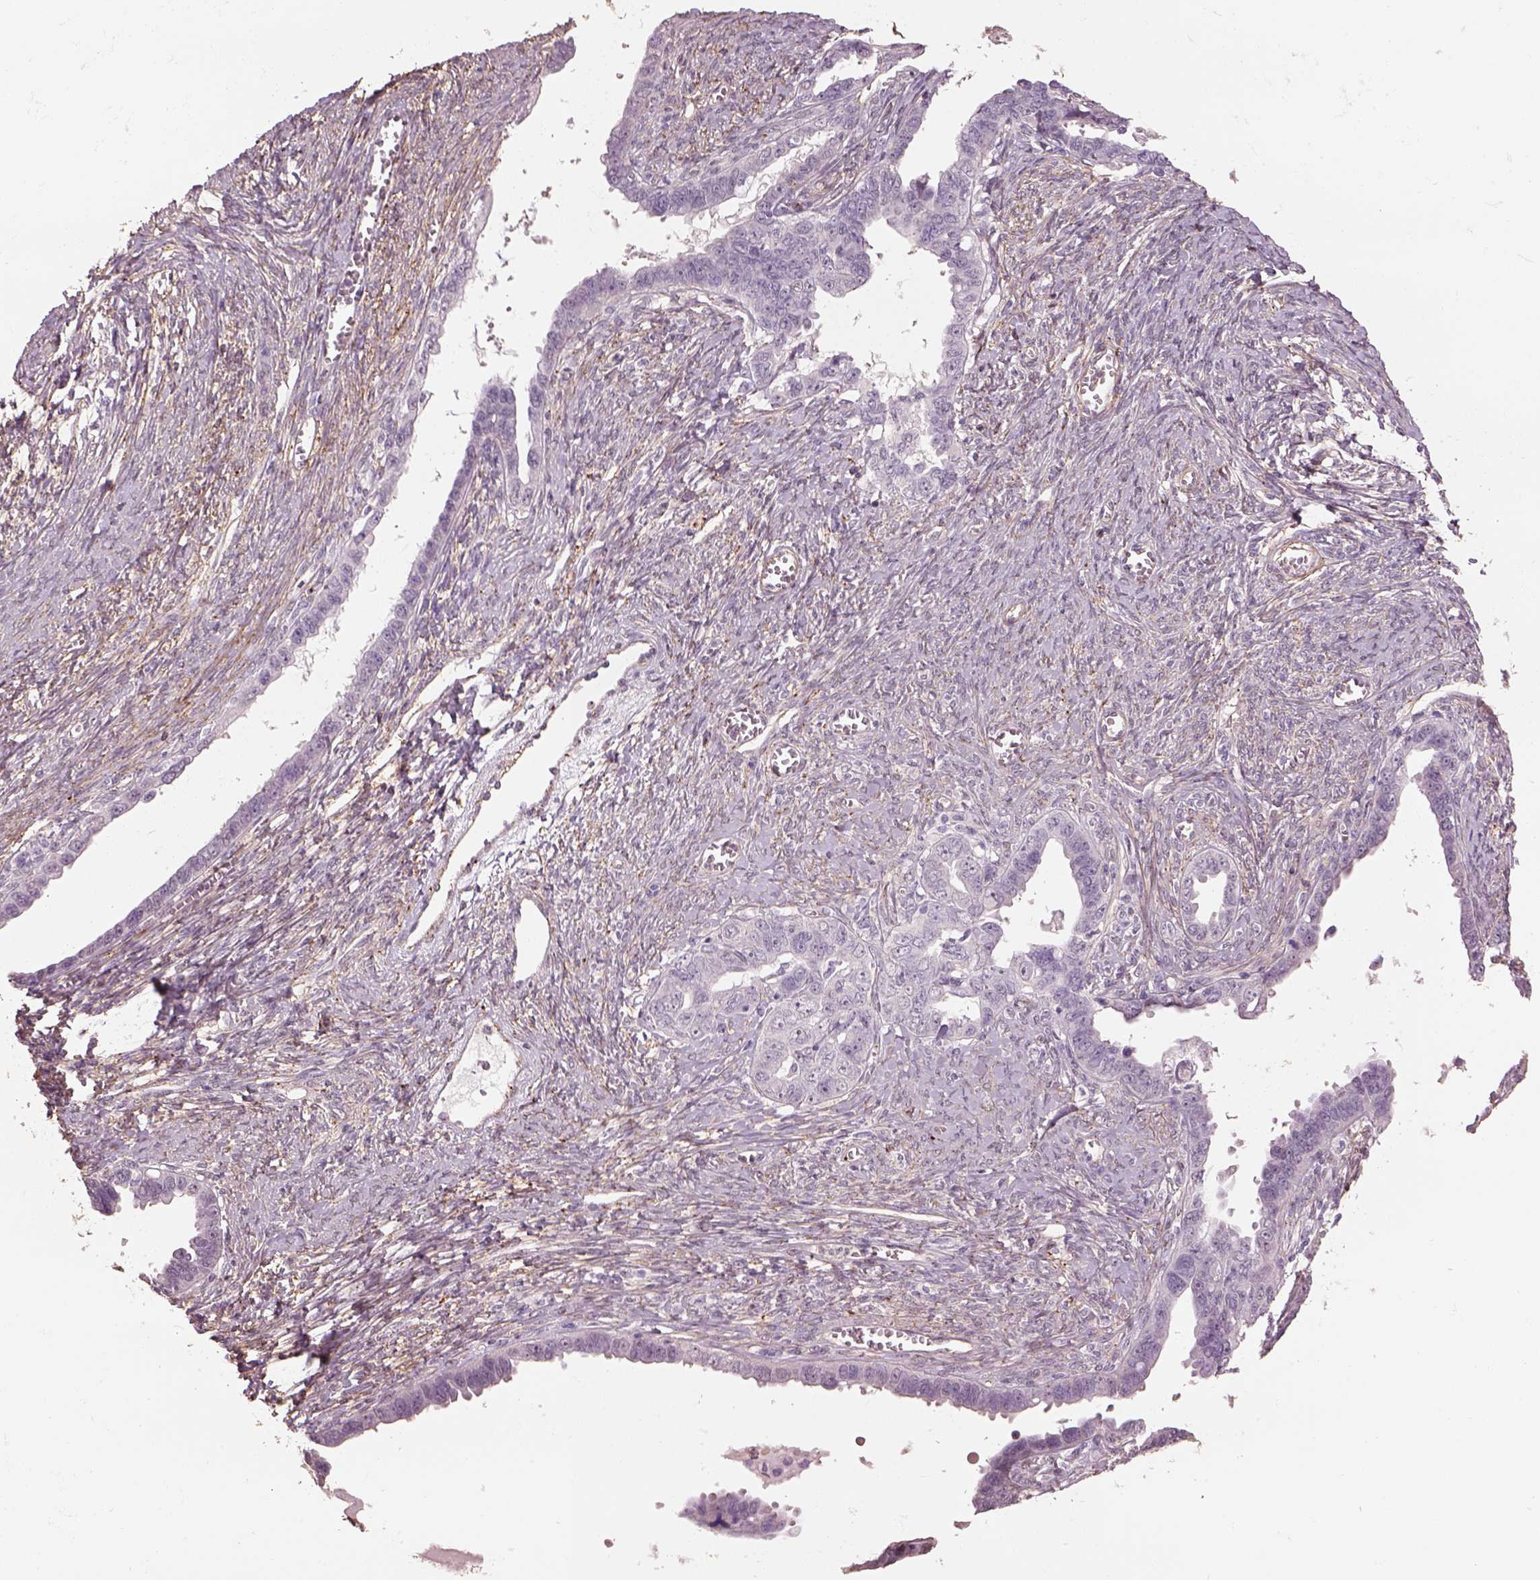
{"staining": {"intensity": "negative", "quantity": "none", "location": "none"}, "tissue": "ovarian cancer", "cell_type": "Tumor cells", "image_type": "cancer", "snomed": [{"axis": "morphology", "description": "Cystadenocarcinoma, serous, NOS"}, {"axis": "topography", "description": "Ovary"}], "caption": "Ovarian serous cystadenocarcinoma was stained to show a protein in brown. There is no significant positivity in tumor cells.", "gene": "LIN7A", "patient": {"sex": "female", "age": 69}}